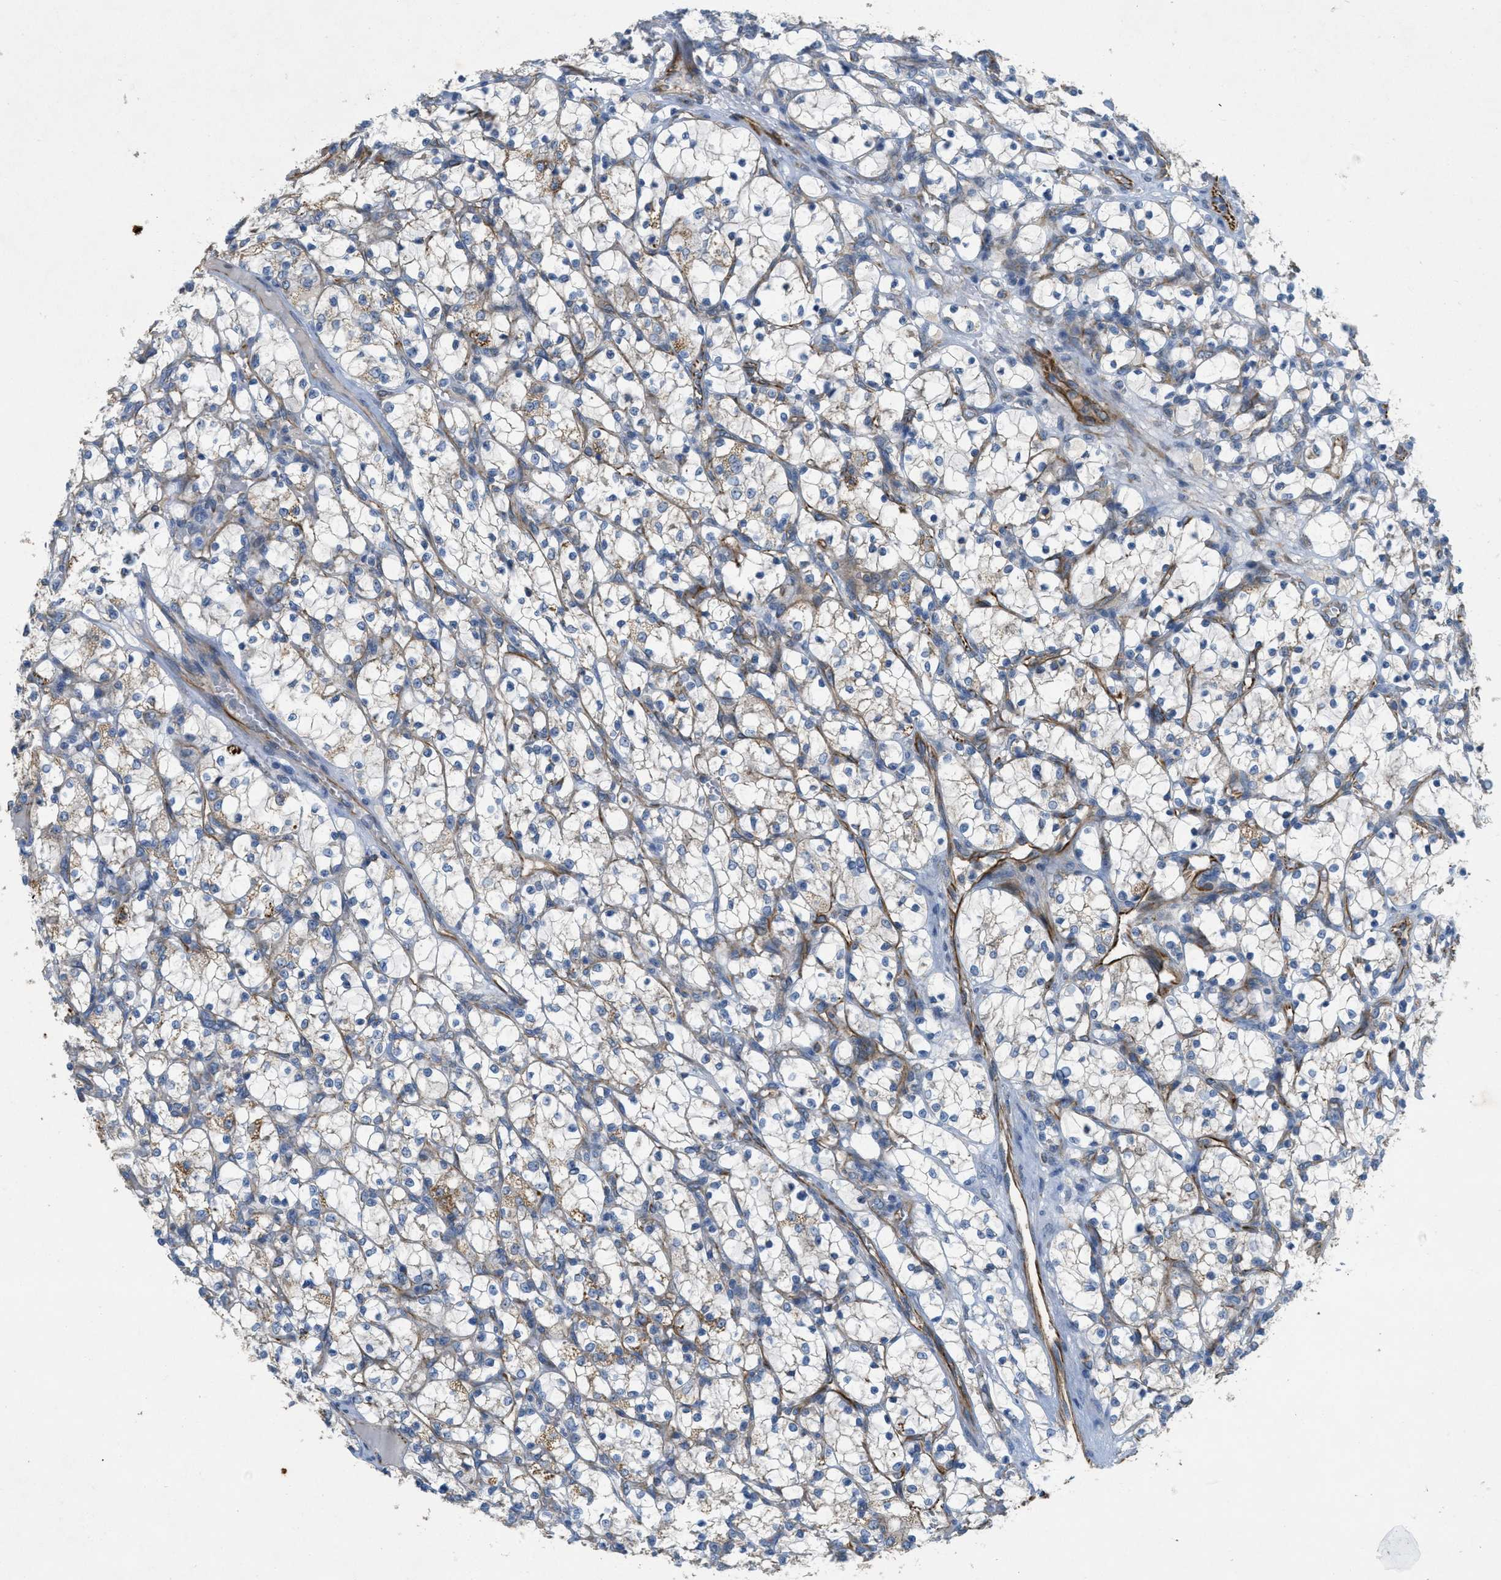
{"staining": {"intensity": "negative", "quantity": "none", "location": "none"}, "tissue": "renal cancer", "cell_type": "Tumor cells", "image_type": "cancer", "snomed": [{"axis": "morphology", "description": "Adenocarcinoma, NOS"}, {"axis": "topography", "description": "Kidney"}], "caption": "Tumor cells show no significant expression in renal adenocarcinoma.", "gene": "BTN3A1", "patient": {"sex": "female", "age": 69}}